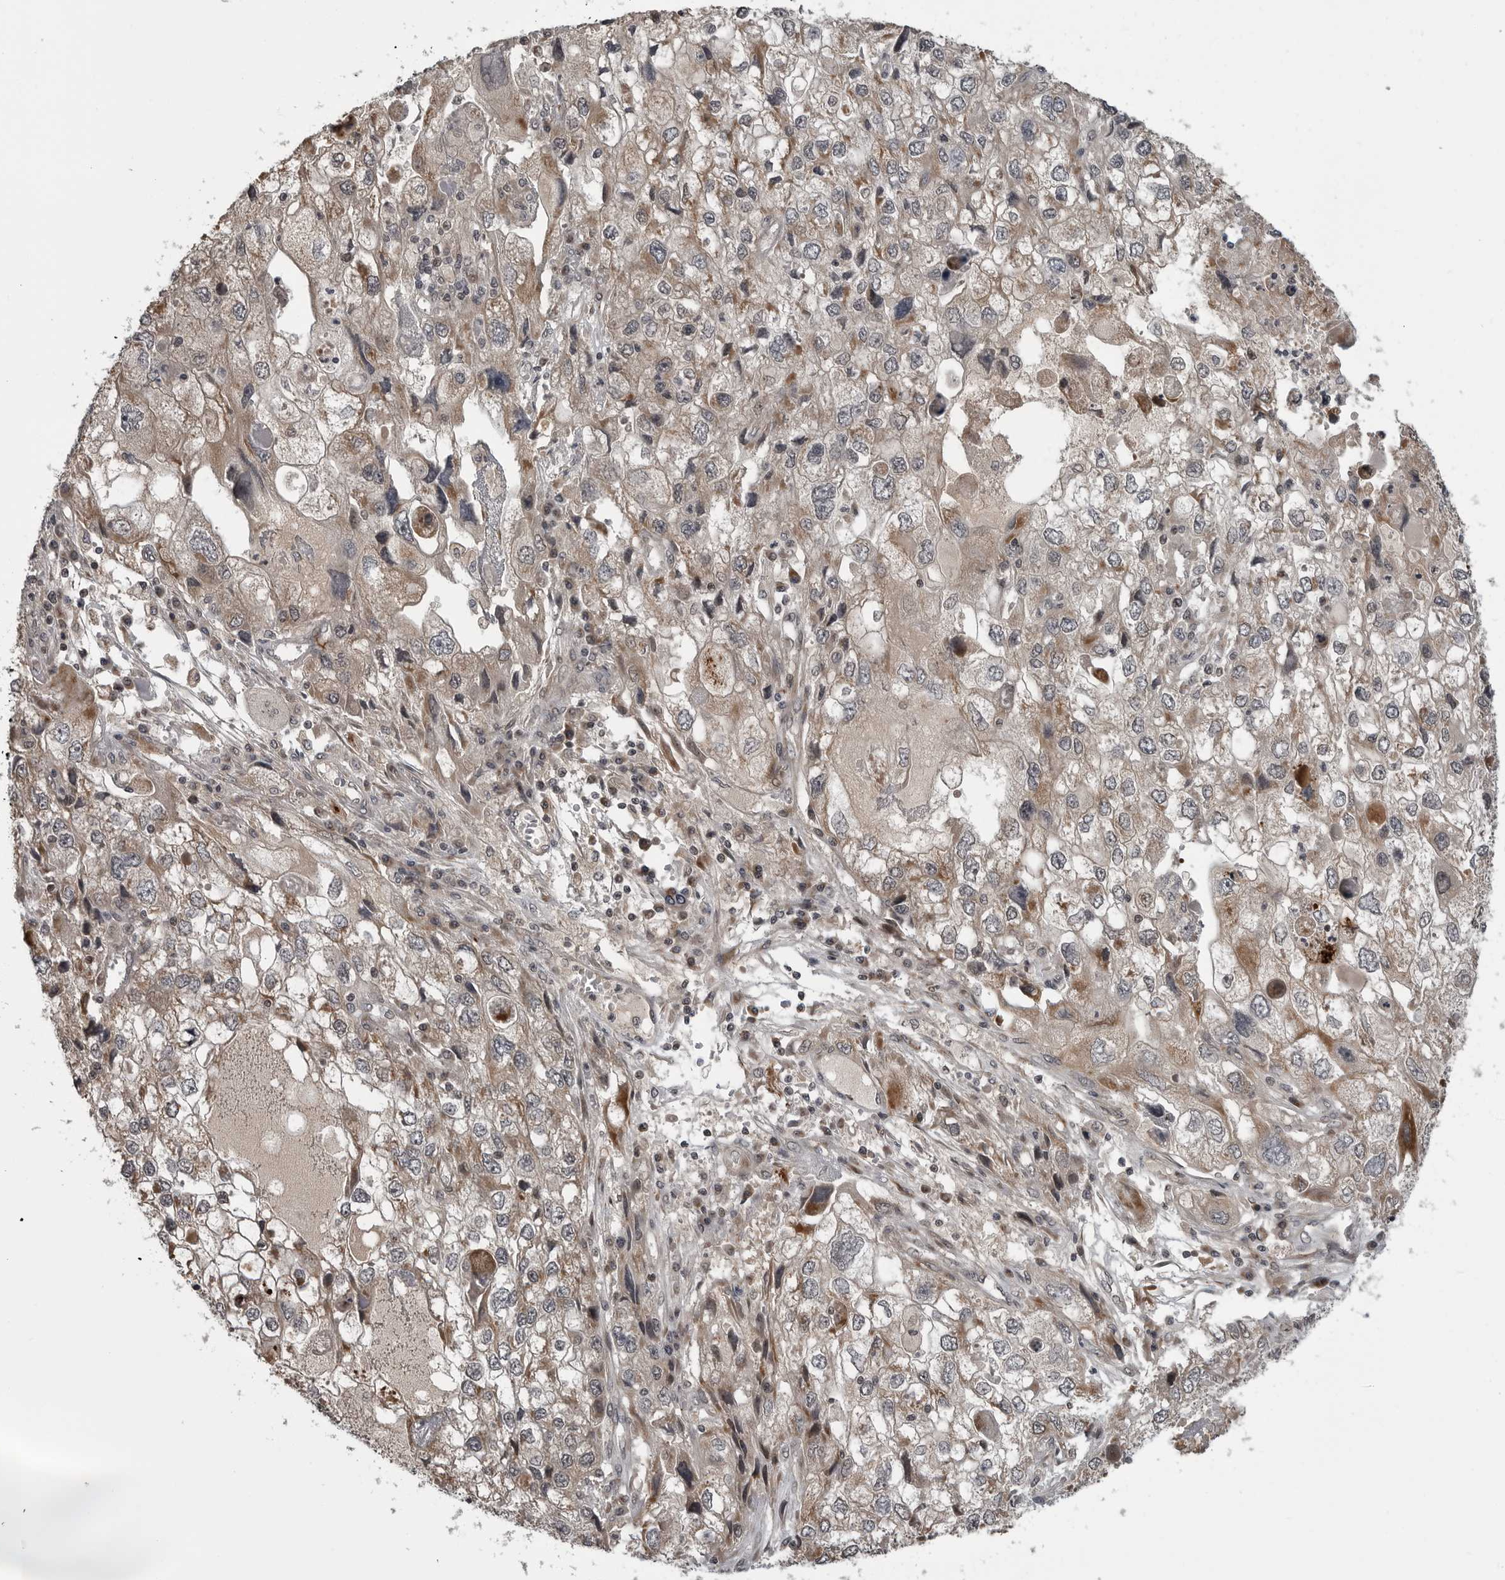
{"staining": {"intensity": "moderate", "quantity": ">75%", "location": "cytoplasmic/membranous"}, "tissue": "endometrial cancer", "cell_type": "Tumor cells", "image_type": "cancer", "snomed": [{"axis": "morphology", "description": "Adenocarcinoma, NOS"}, {"axis": "topography", "description": "Endometrium"}], "caption": "An image of endometrial cancer stained for a protein displays moderate cytoplasmic/membranous brown staining in tumor cells. The protein of interest is shown in brown color, while the nuclei are stained blue.", "gene": "FAAP100", "patient": {"sex": "female", "age": 49}}